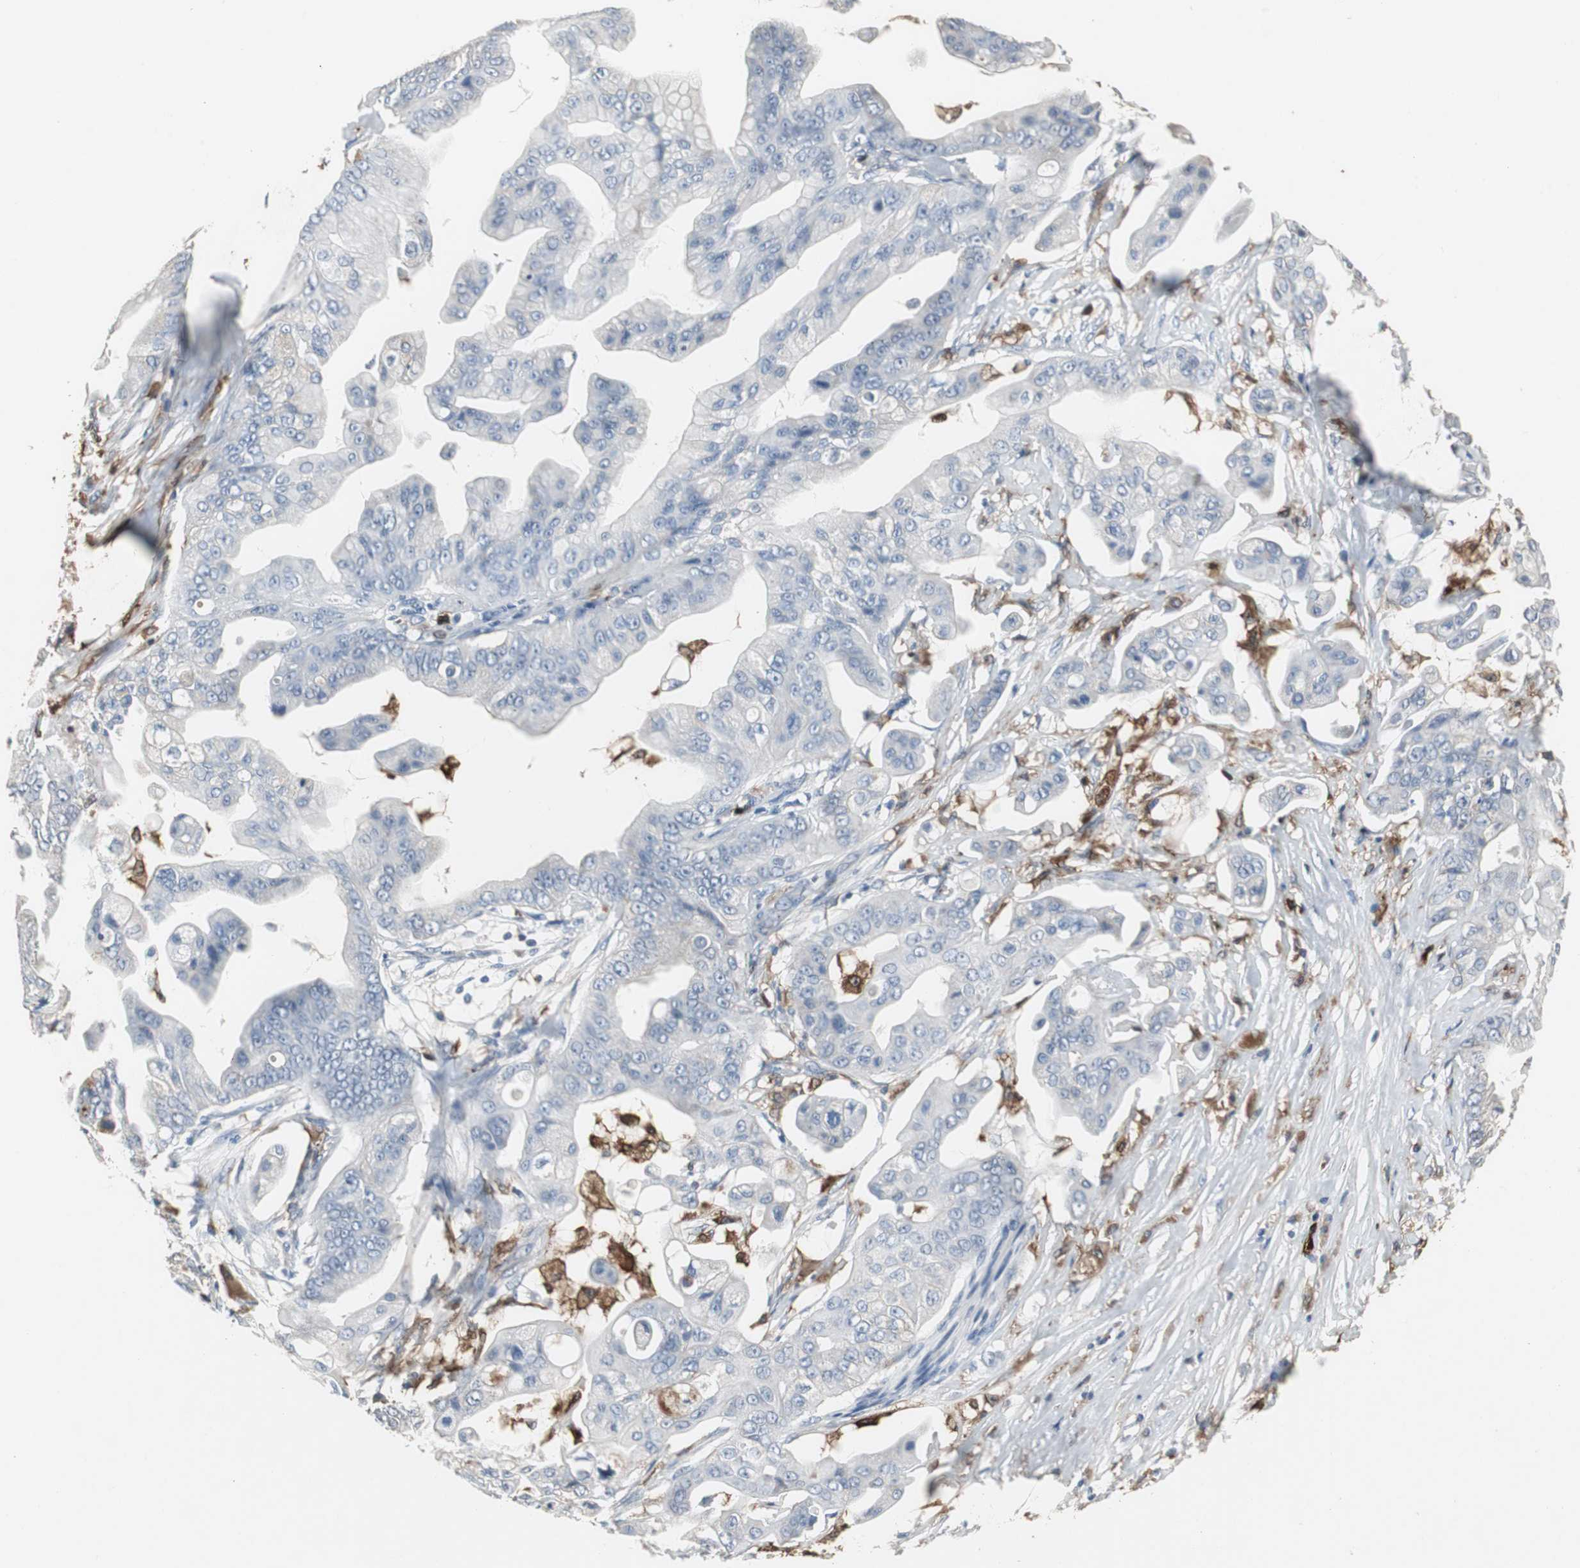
{"staining": {"intensity": "negative", "quantity": "none", "location": "none"}, "tissue": "pancreatic cancer", "cell_type": "Tumor cells", "image_type": "cancer", "snomed": [{"axis": "morphology", "description": "Adenocarcinoma, NOS"}, {"axis": "topography", "description": "Pancreas"}], "caption": "A high-resolution image shows immunohistochemistry (IHC) staining of adenocarcinoma (pancreatic), which reveals no significant staining in tumor cells.", "gene": "NCF2", "patient": {"sex": "female", "age": 75}}